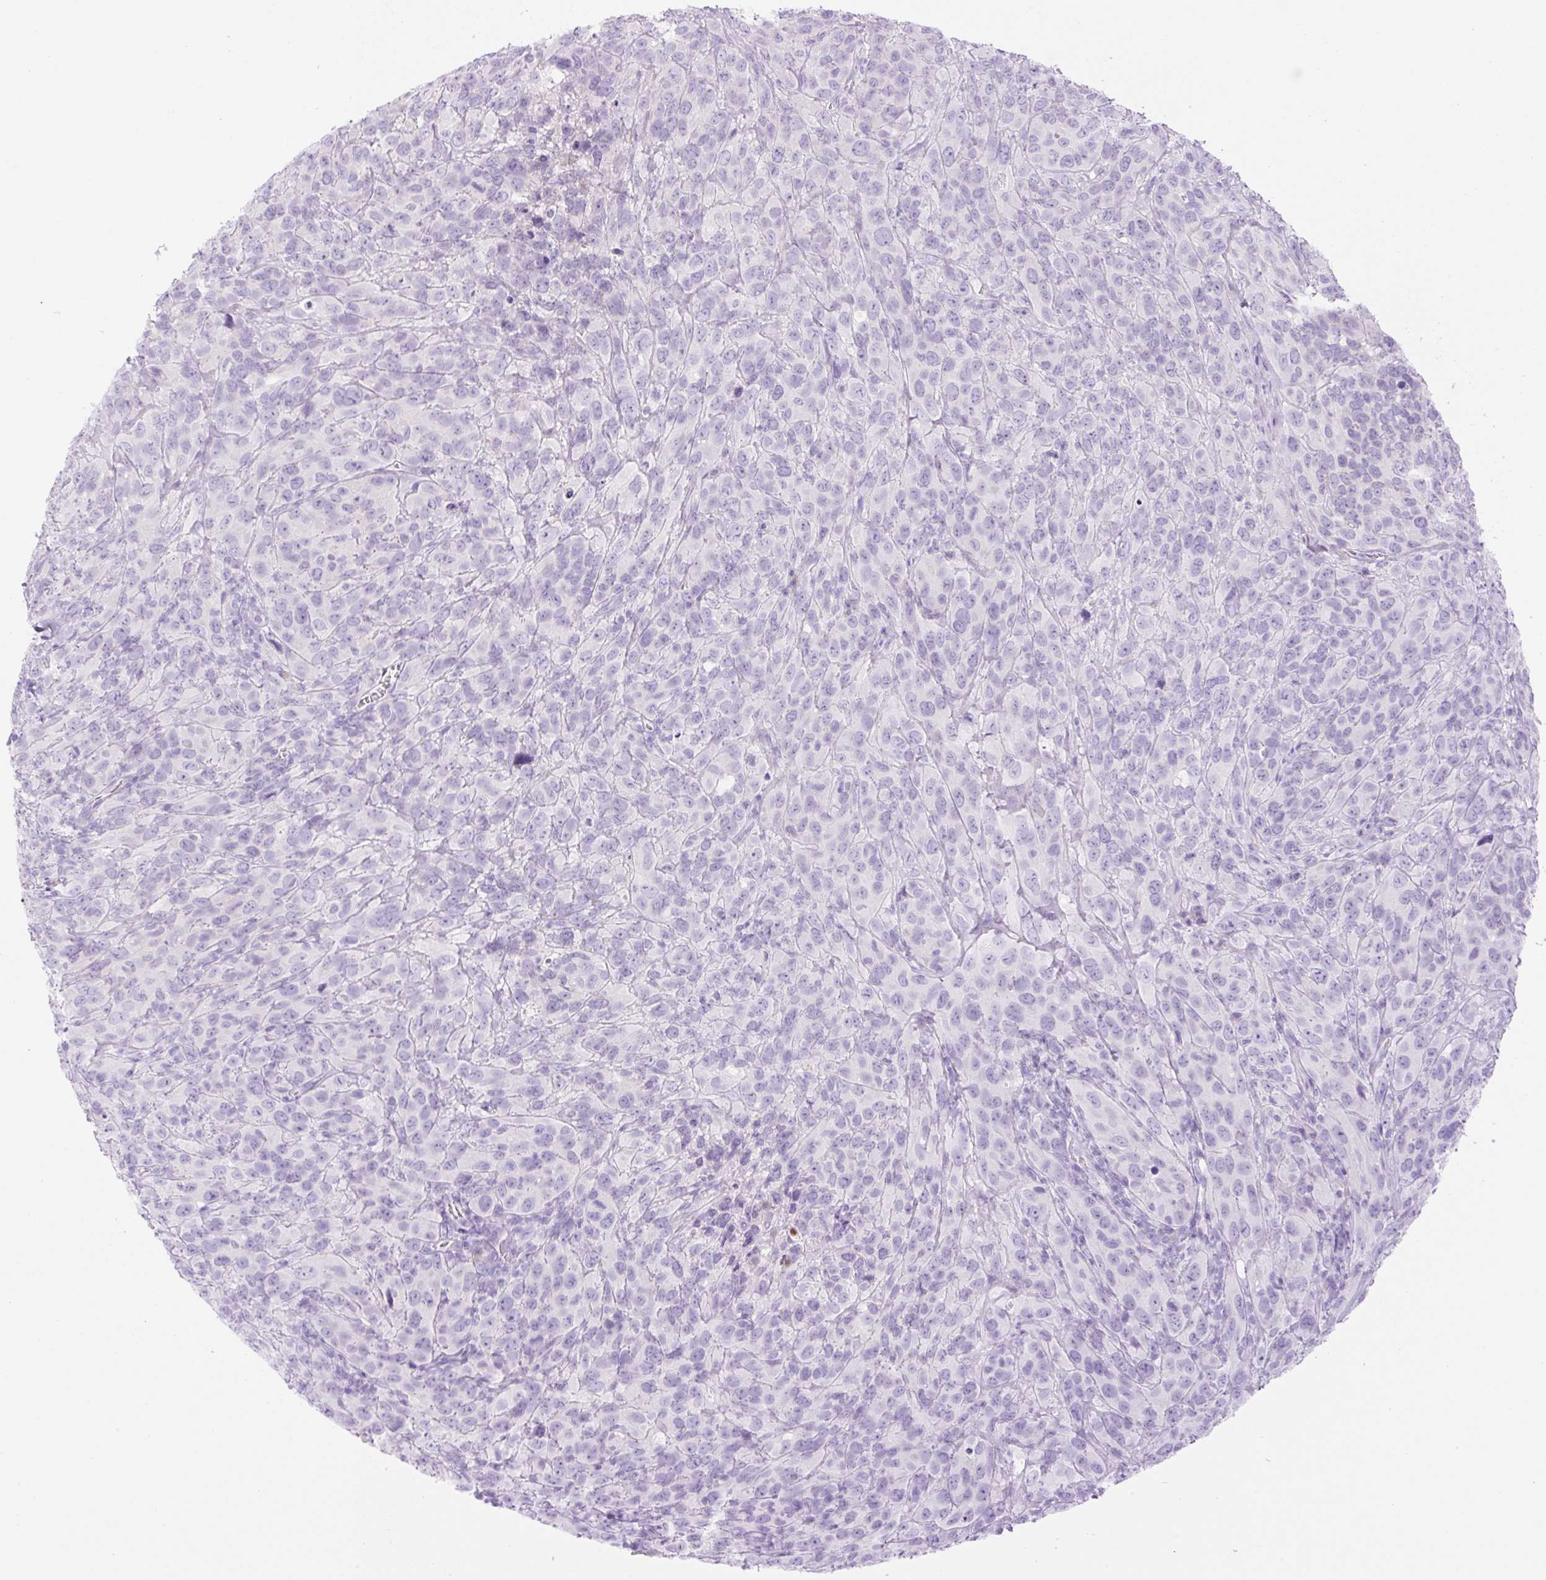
{"staining": {"intensity": "negative", "quantity": "none", "location": "none"}, "tissue": "cervical cancer", "cell_type": "Tumor cells", "image_type": "cancer", "snomed": [{"axis": "morphology", "description": "Squamous cell carcinoma, NOS"}, {"axis": "topography", "description": "Cervix"}], "caption": "This is an immunohistochemistry image of cervical cancer (squamous cell carcinoma). There is no expression in tumor cells.", "gene": "PALM3", "patient": {"sex": "female", "age": 51}}